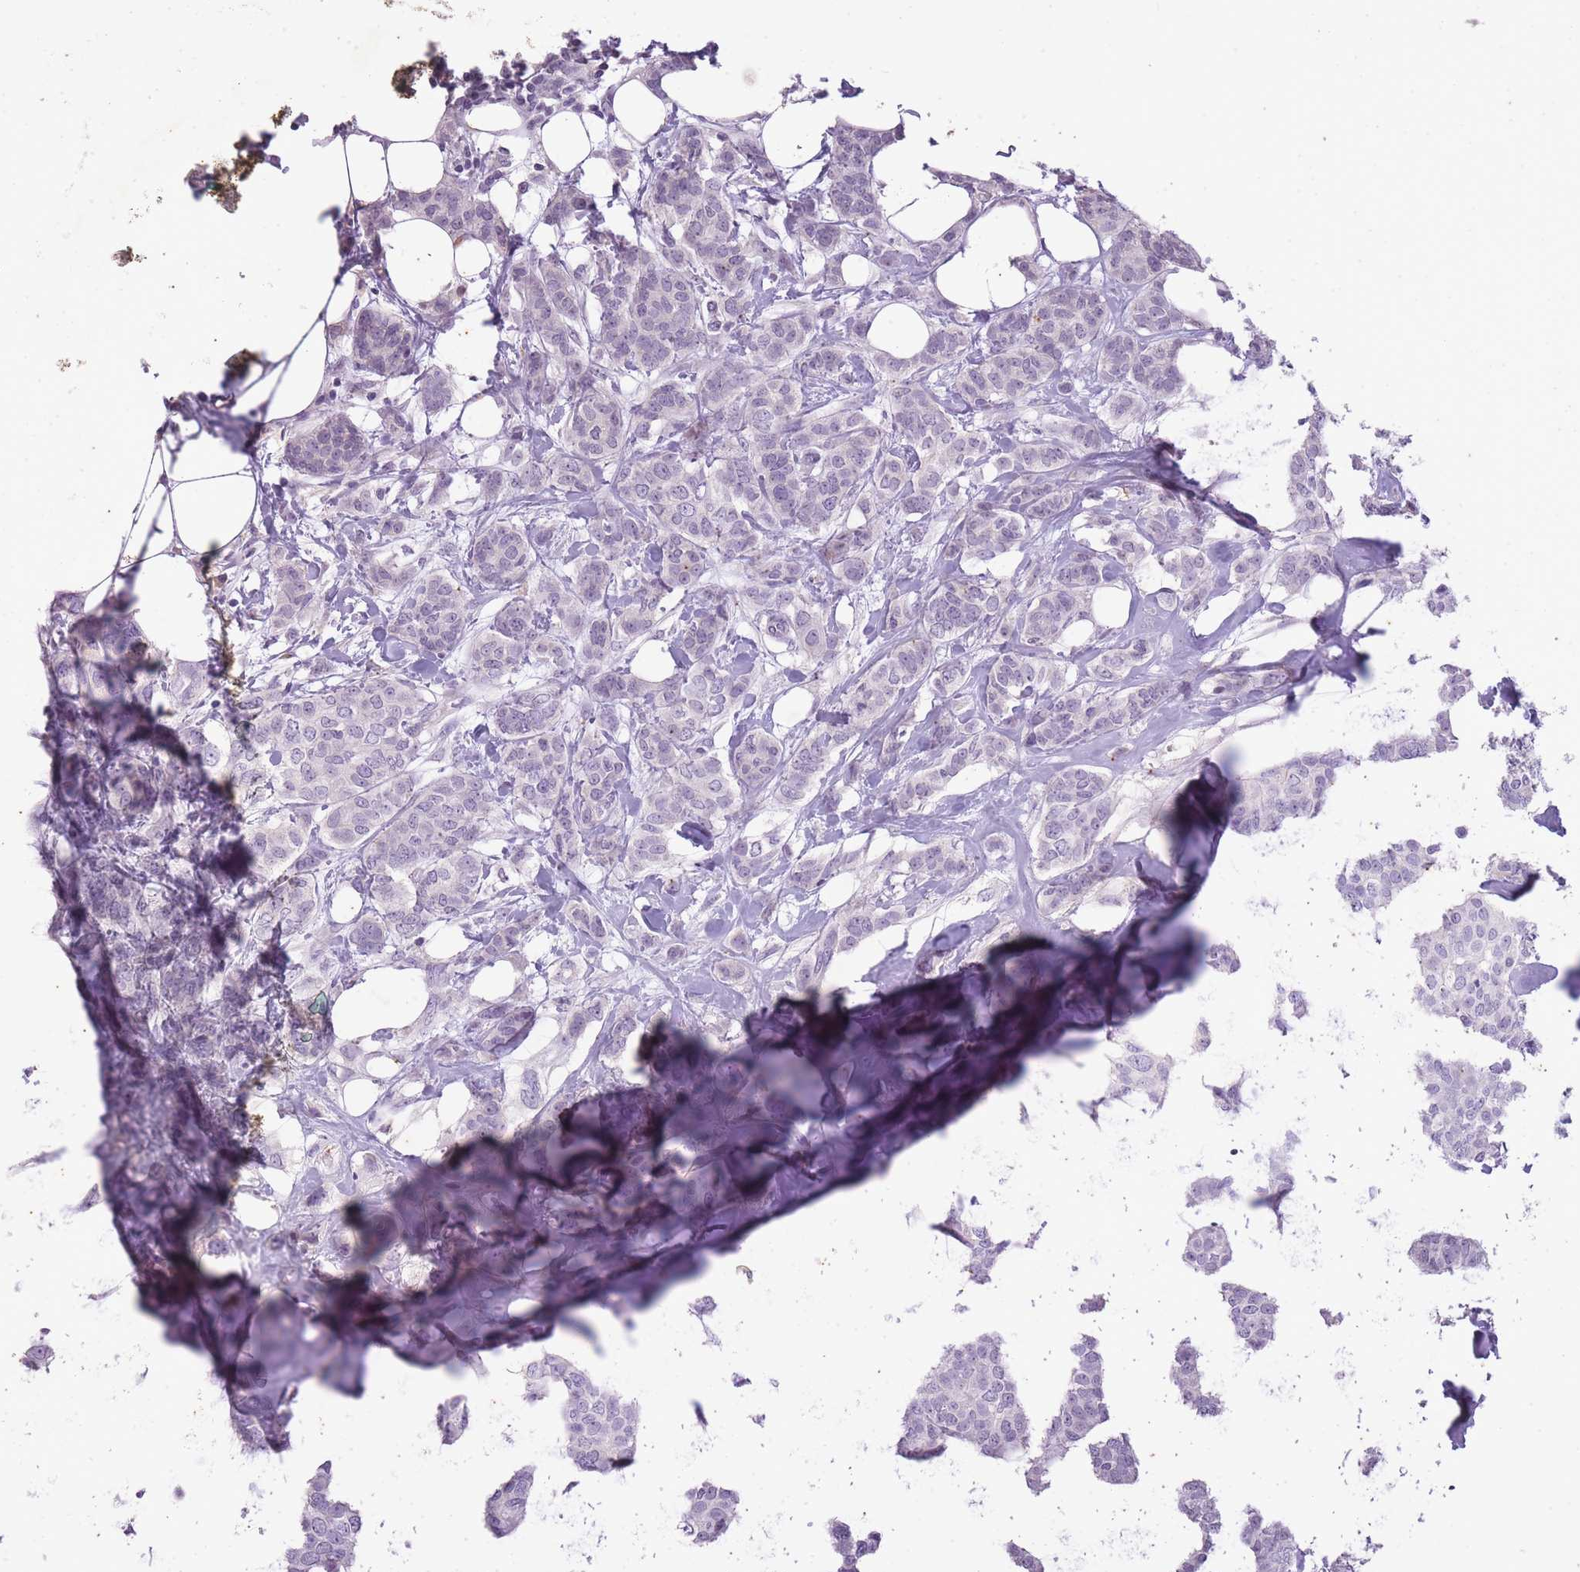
{"staining": {"intensity": "negative", "quantity": "none", "location": "none"}, "tissue": "breast cancer", "cell_type": "Tumor cells", "image_type": "cancer", "snomed": [{"axis": "morphology", "description": "Duct carcinoma"}, {"axis": "topography", "description": "Breast"}], "caption": "Tumor cells are negative for brown protein staining in breast cancer.", "gene": "CNTNAP3", "patient": {"sex": "female", "age": 72}}